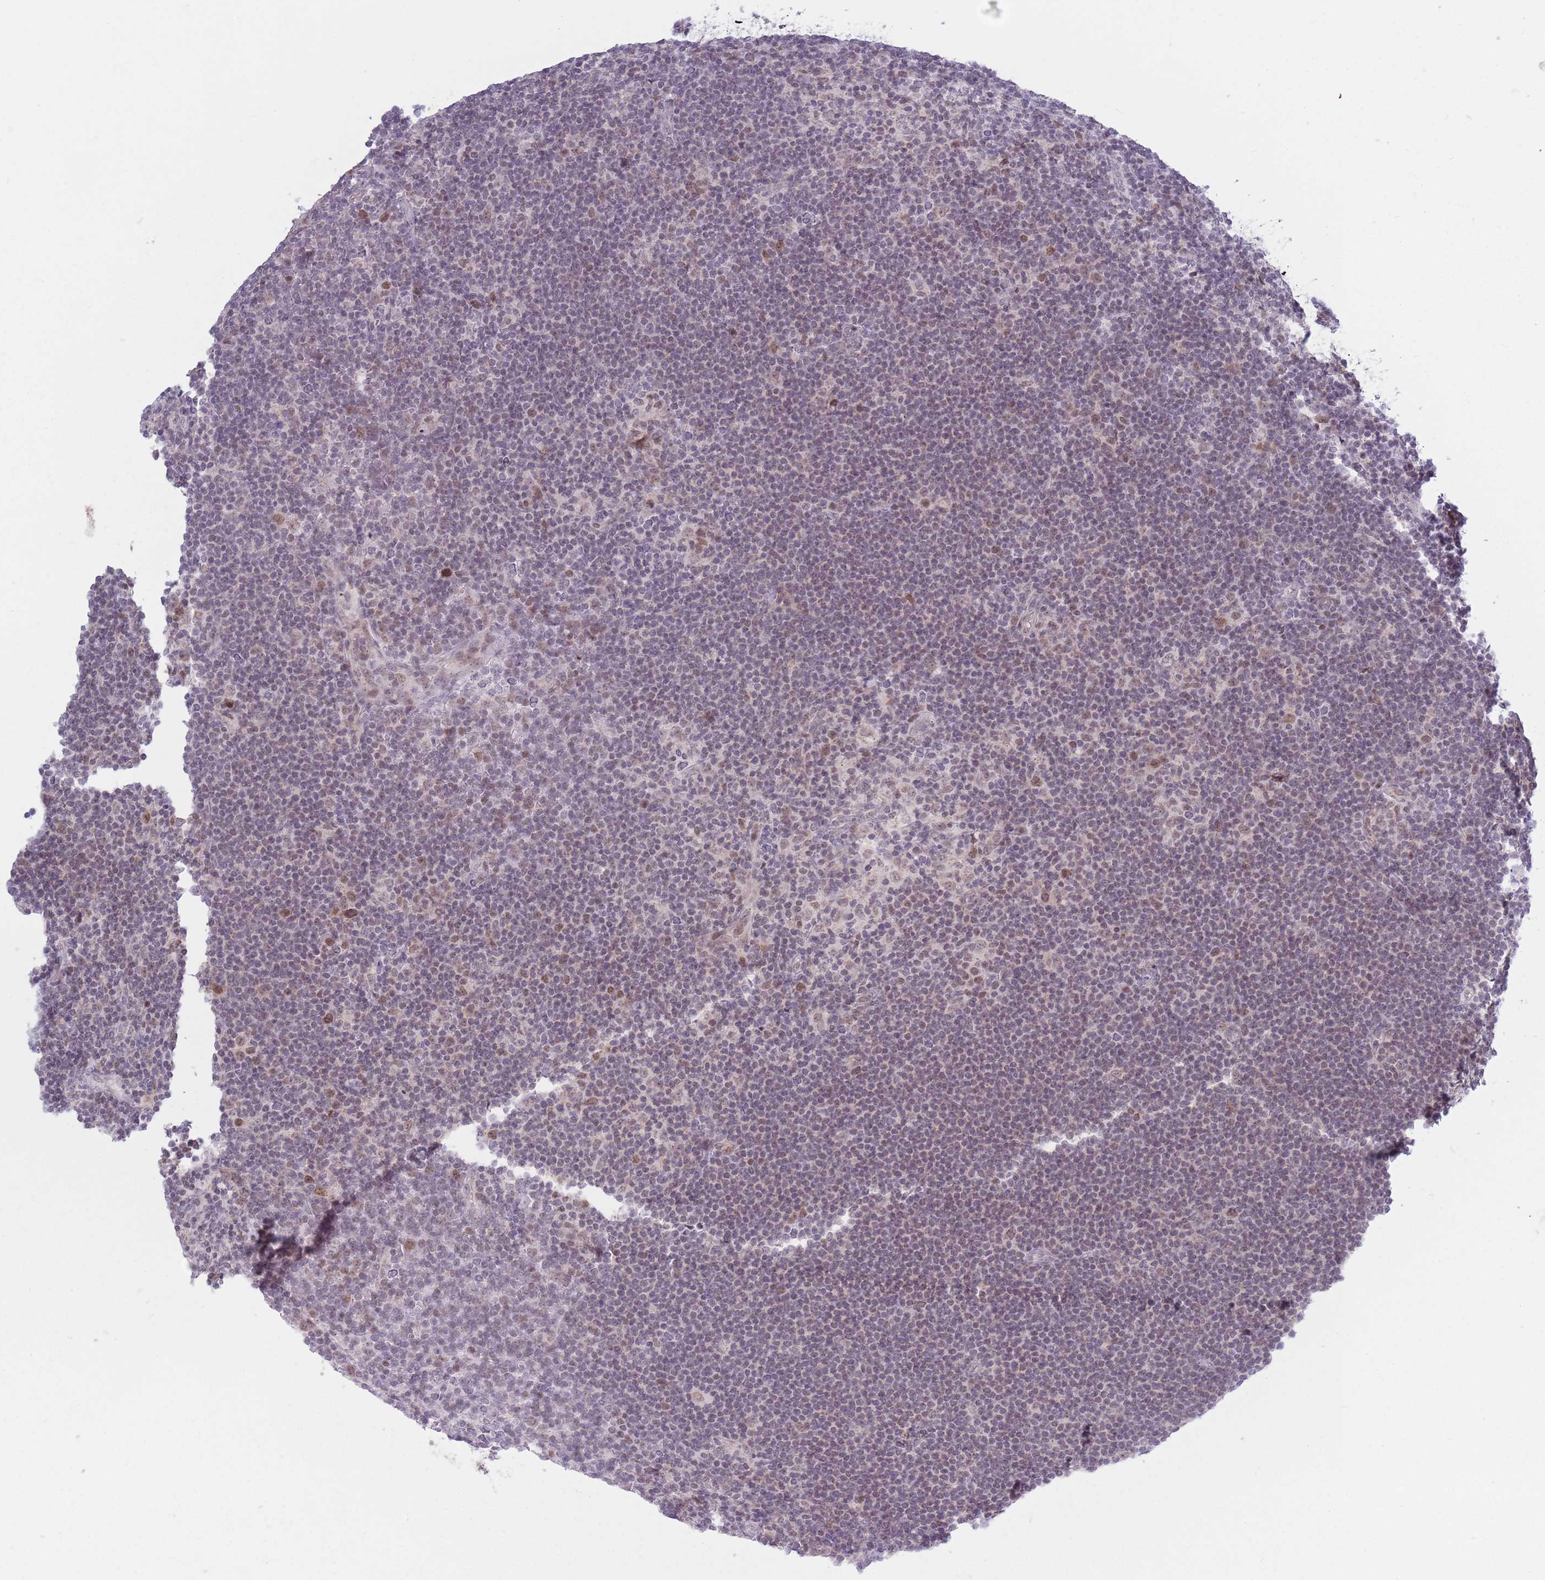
{"staining": {"intensity": "weak", "quantity": "<25%", "location": "nuclear"}, "tissue": "lymphoma", "cell_type": "Tumor cells", "image_type": "cancer", "snomed": [{"axis": "morphology", "description": "Hodgkin's disease, NOS"}, {"axis": "topography", "description": "Lymph node"}], "caption": "IHC image of neoplastic tissue: Hodgkin's disease stained with DAB displays no significant protein positivity in tumor cells.", "gene": "MRPL34", "patient": {"sex": "female", "age": 57}}